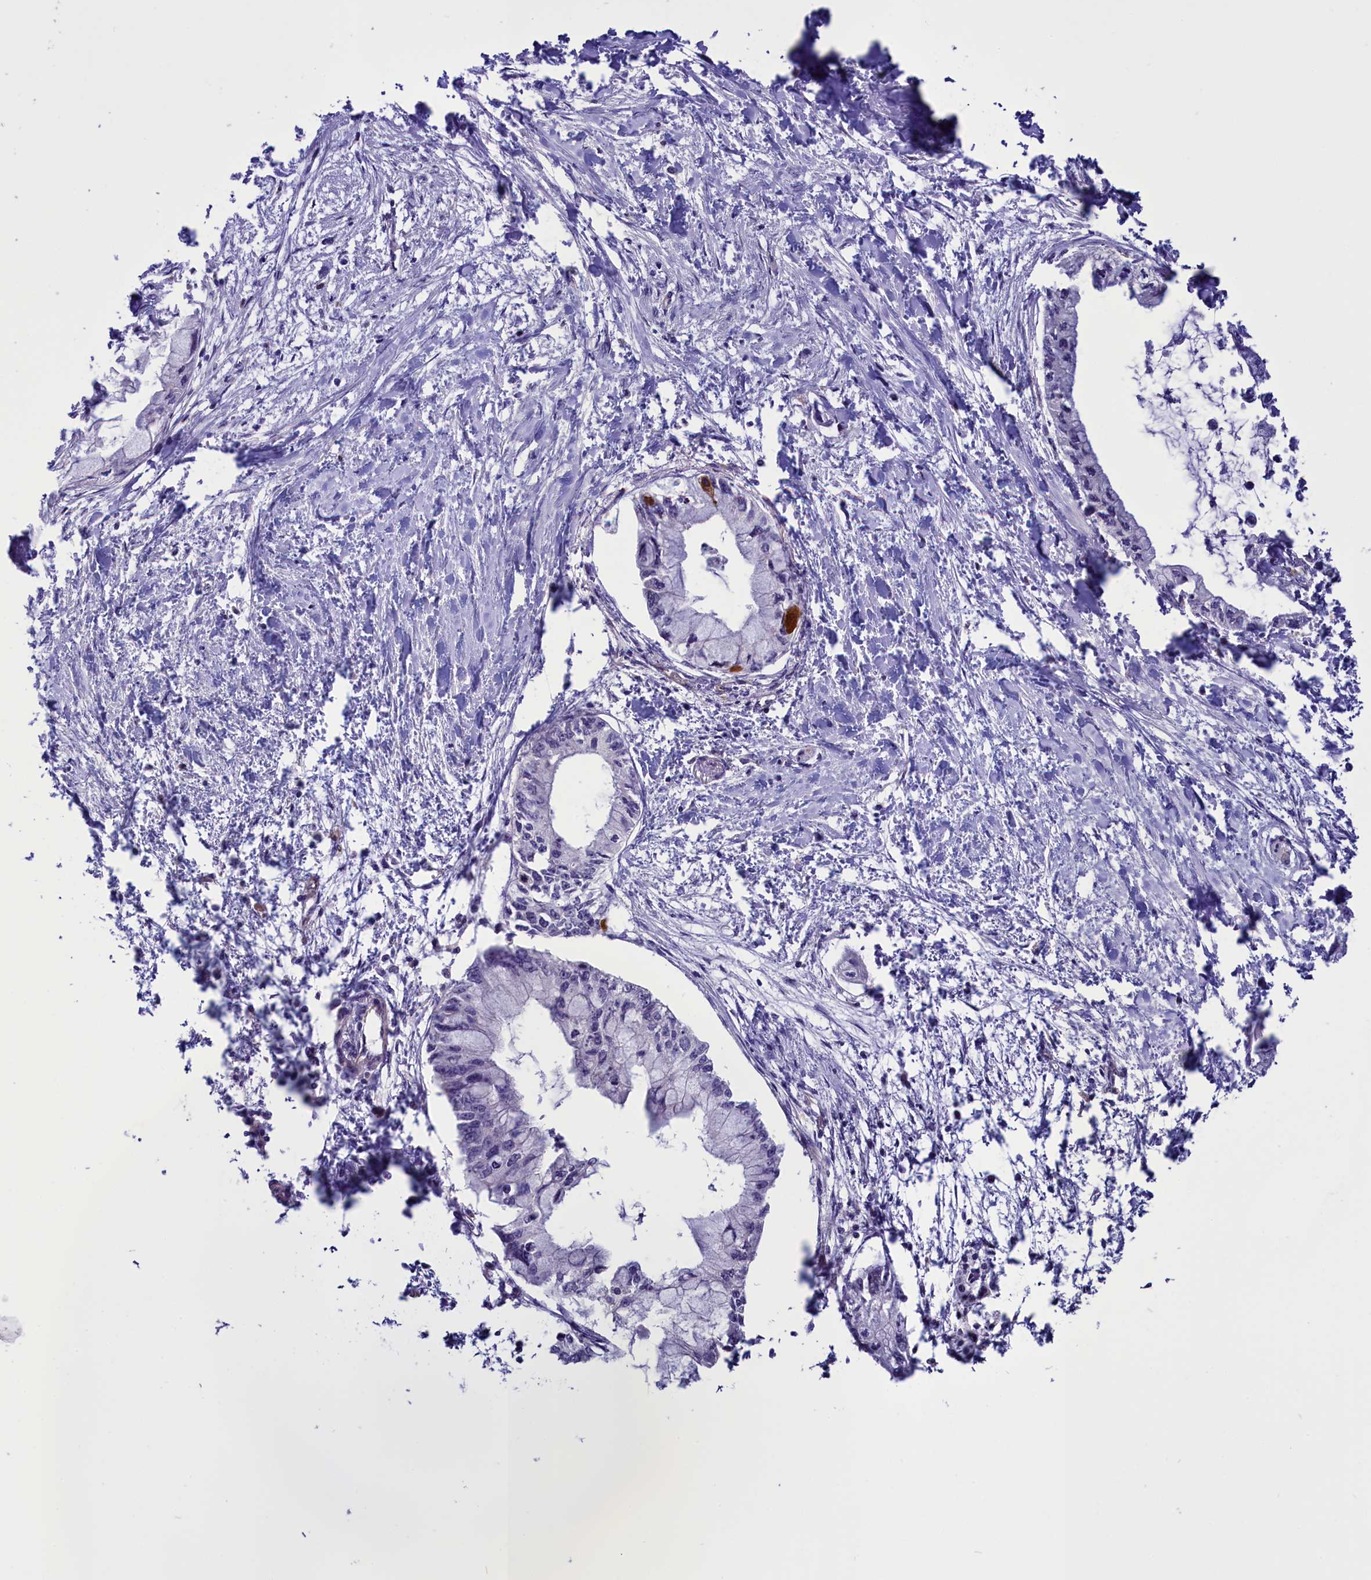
{"staining": {"intensity": "negative", "quantity": "none", "location": "none"}, "tissue": "pancreatic cancer", "cell_type": "Tumor cells", "image_type": "cancer", "snomed": [{"axis": "morphology", "description": "Adenocarcinoma, NOS"}, {"axis": "topography", "description": "Pancreas"}], "caption": "This is an immunohistochemistry (IHC) image of human adenocarcinoma (pancreatic). There is no staining in tumor cells.", "gene": "PDILT", "patient": {"sex": "male", "age": 48}}